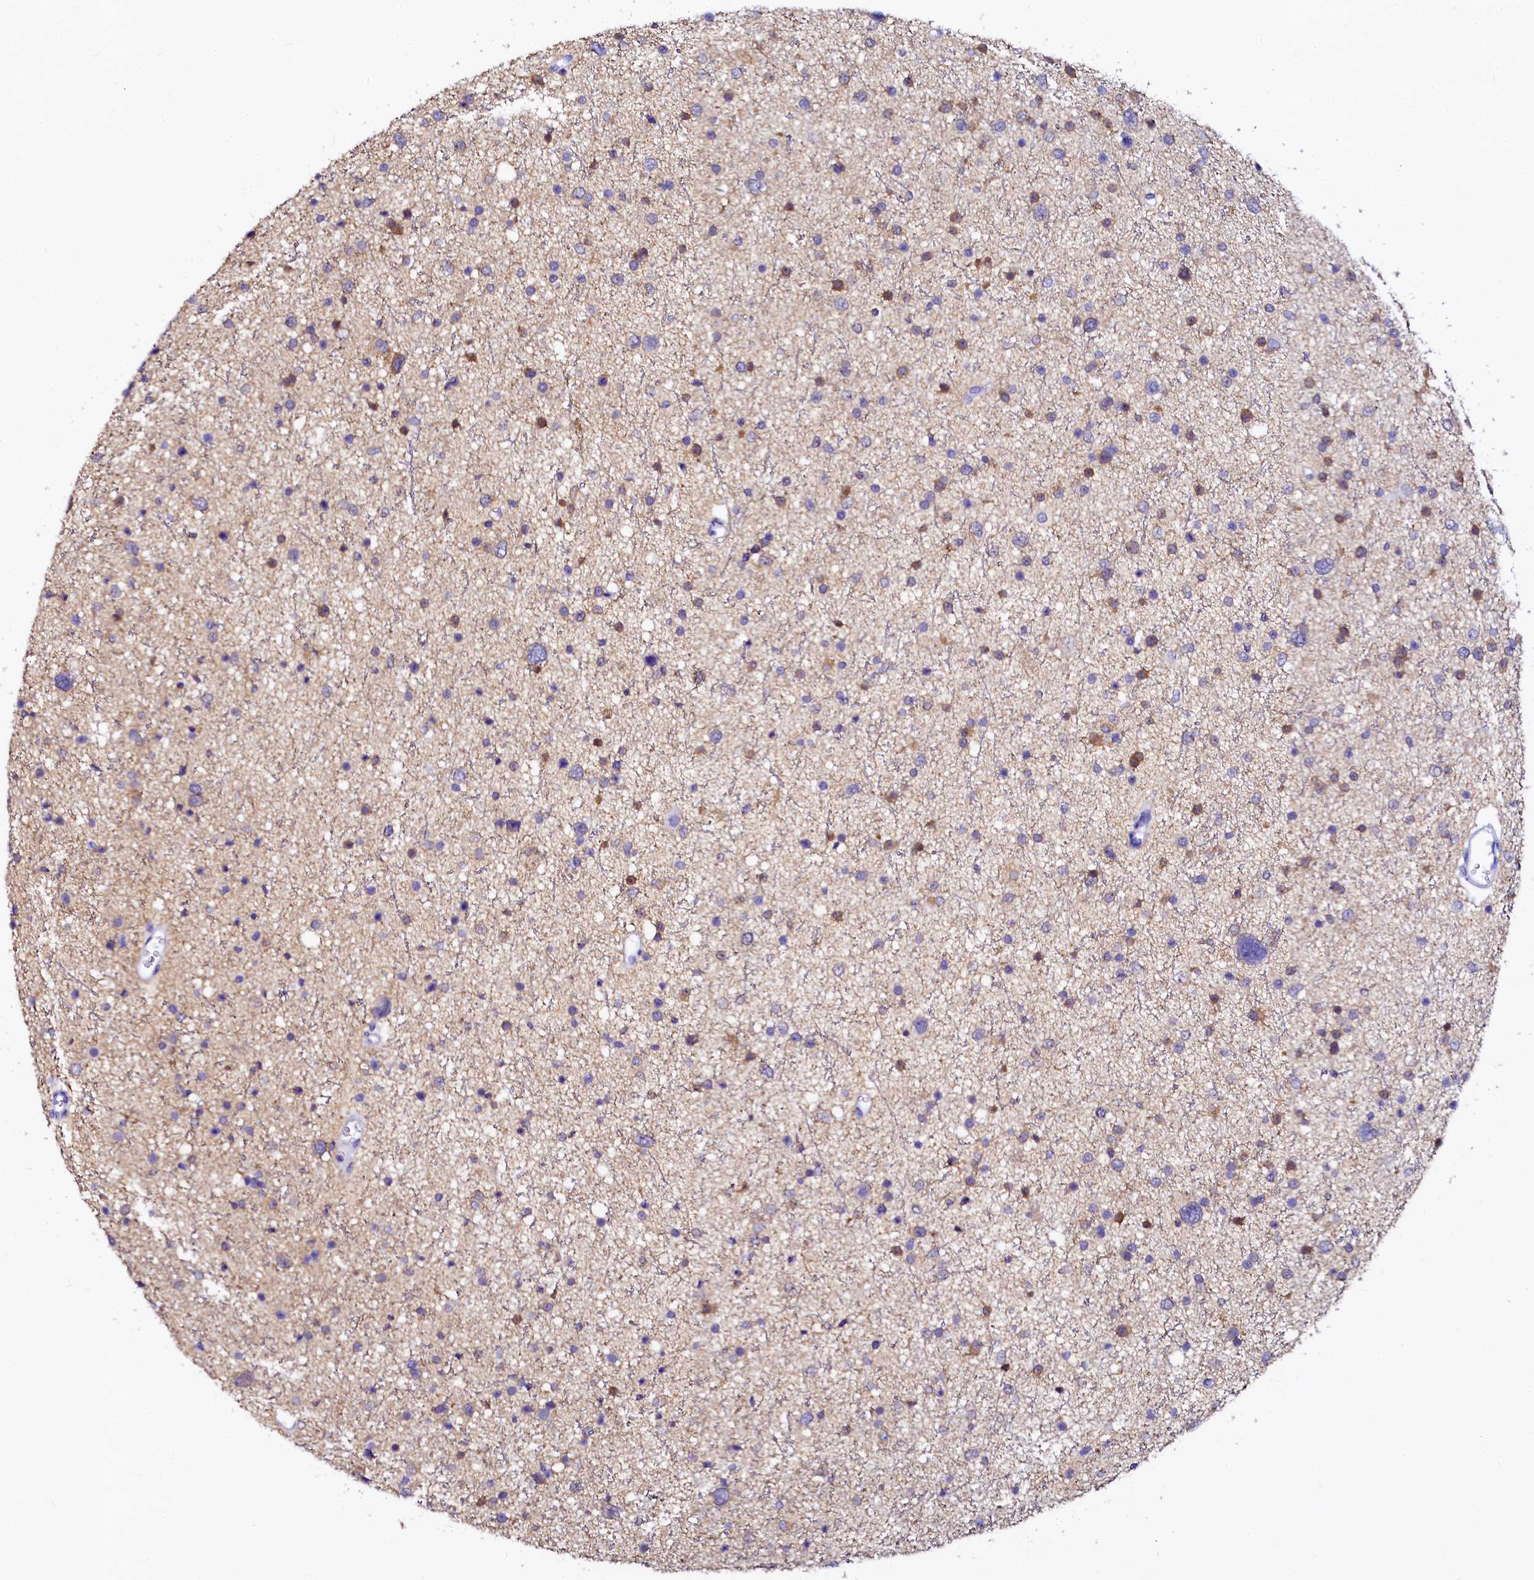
{"staining": {"intensity": "negative", "quantity": "none", "location": "none"}, "tissue": "glioma", "cell_type": "Tumor cells", "image_type": "cancer", "snomed": [{"axis": "morphology", "description": "Glioma, malignant, Low grade"}, {"axis": "topography", "description": "Brain"}], "caption": "A high-resolution histopathology image shows immunohistochemistry staining of glioma, which shows no significant staining in tumor cells.", "gene": "SORD", "patient": {"sex": "female", "age": 37}}